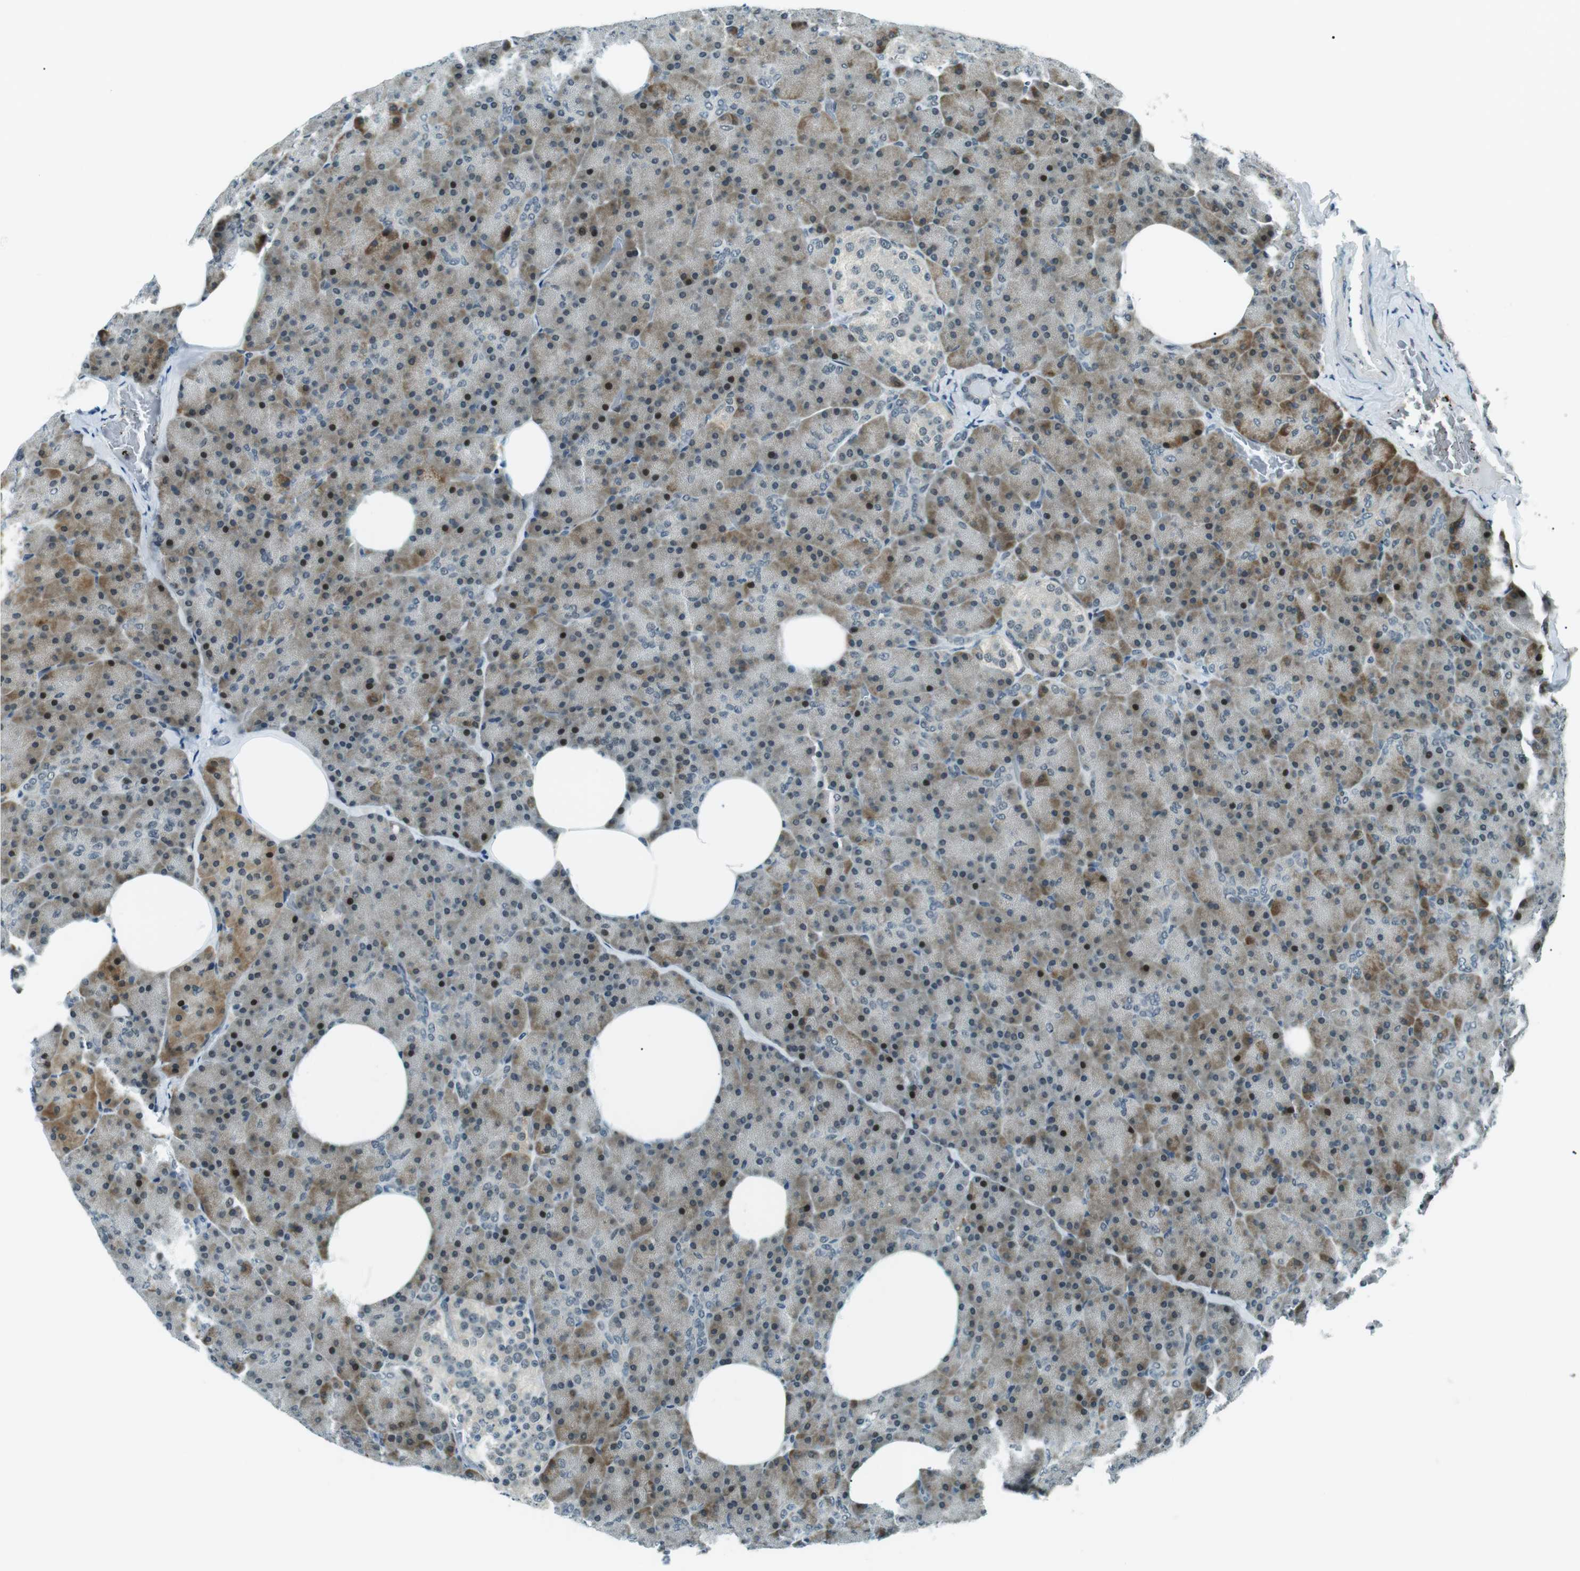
{"staining": {"intensity": "strong", "quantity": "25%-75%", "location": "cytoplasmic/membranous,nuclear"}, "tissue": "pancreas", "cell_type": "Exocrine glandular cells", "image_type": "normal", "snomed": [{"axis": "morphology", "description": "Normal tissue, NOS"}, {"axis": "topography", "description": "Pancreas"}], "caption": "Human pancreas stained with a brown dye reveals strong cytoplasmic/membranous,nuclear positive staining in about 25%-75% of exocrine glandular cells.", "gene": "PJA1", "patient": {"sex": "female", "age": 35}}